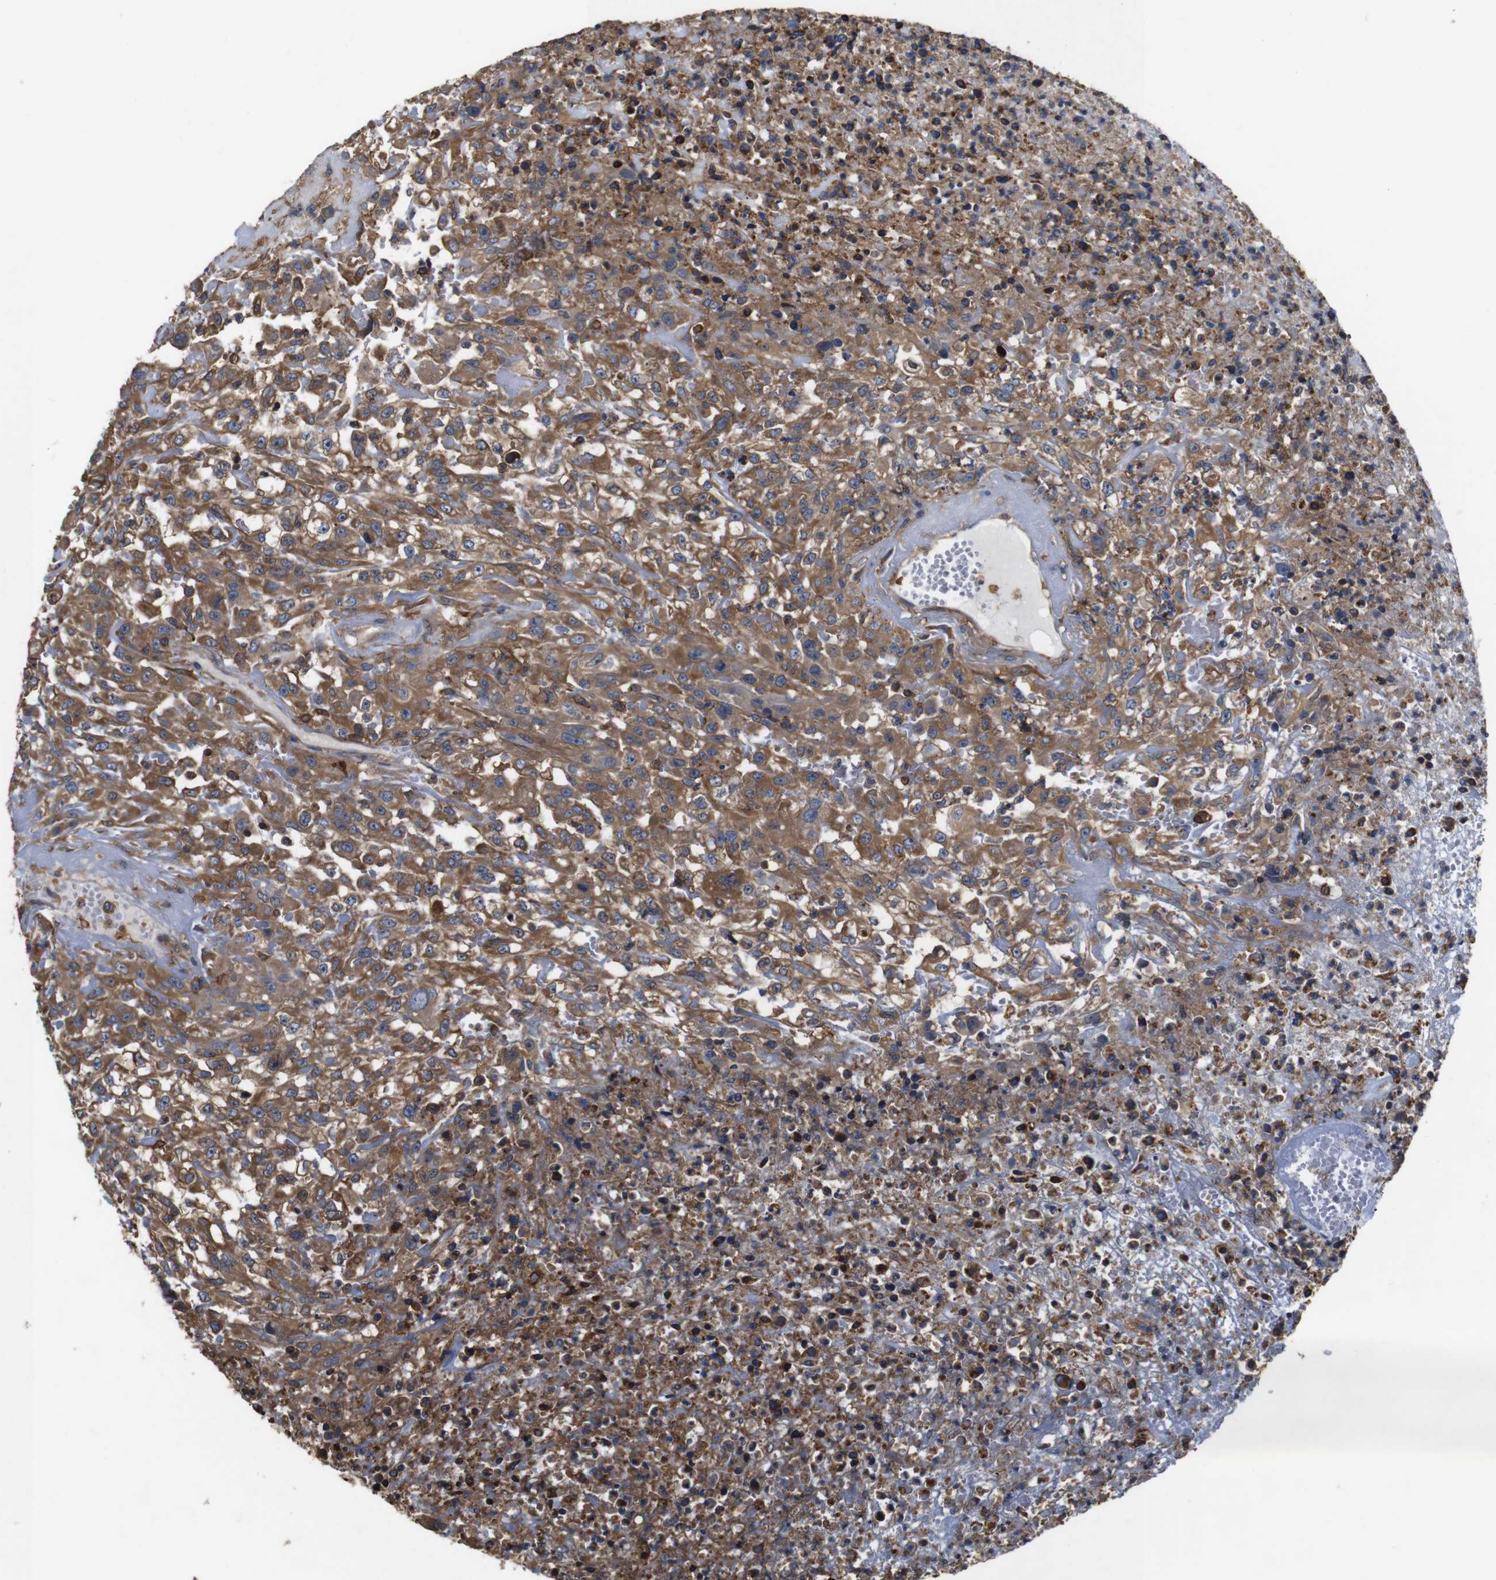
{"staining": {"intensity": "moderate", "quantity": ">75%", "location": "cytoplasmic/membranous"}, "tissue": "urothelial cancer", "cell_type": "Tumor cells", "image_type": "cancer", "snomed": [{"axis": "morphology", "description": "Urothelial carcinoma, High grade"}, {"axis": "topography", "description": "Urinary bladder"}], "caption": "The image displays a brown stain indicating the presence of a protein in the cytoplasmic/membranous of tumor cells in high-grade urothelial carcinoma.", "gene": "PI4KA", "patient": {"sex": "male", "age": 46}}